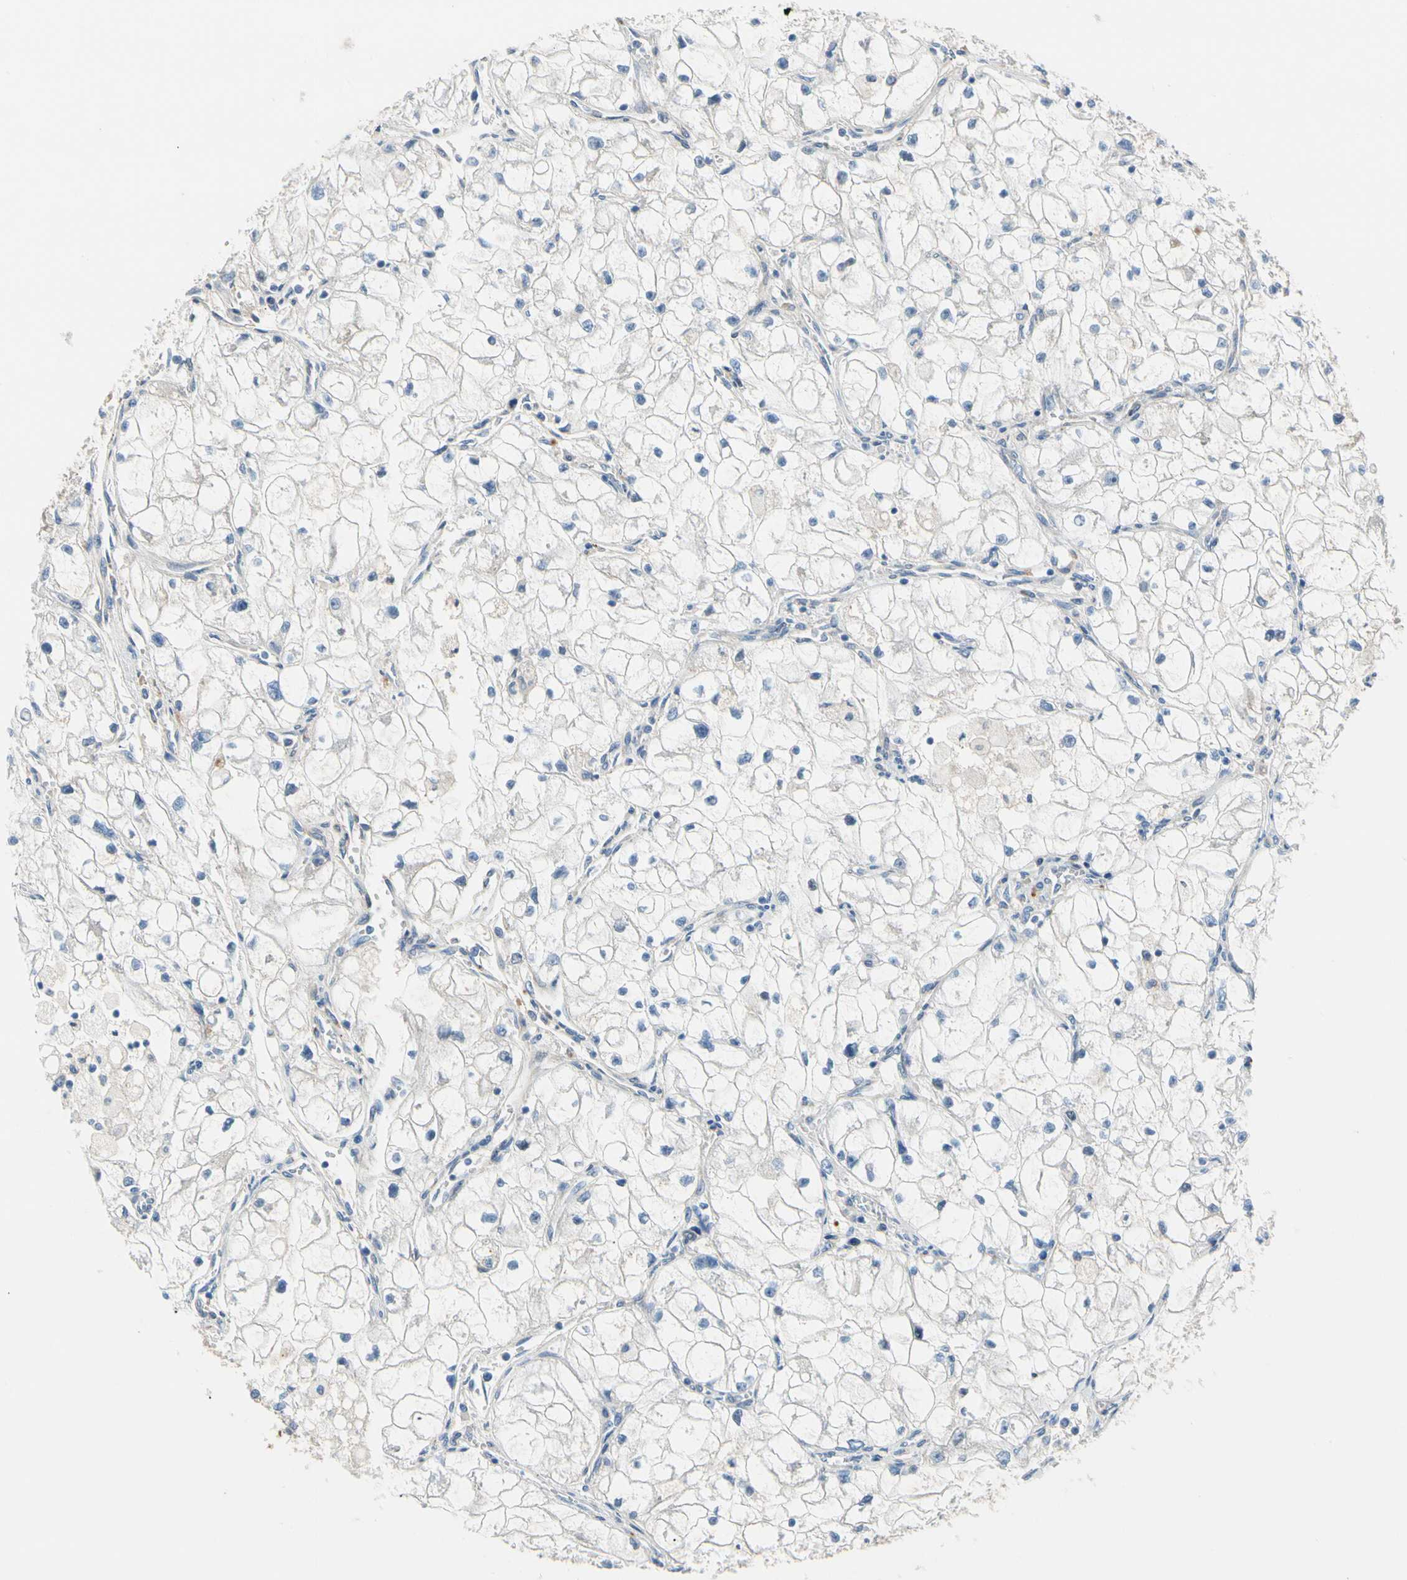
{"staining": {"intensity": "negative", "quantity": "none", "location": "none"}, "tissue": "renal cancer", "cell_type": "Tumor cells", "image_type": "cancer", "snomed": [{"axis": "morphology", "description": "Adenocarcinoma, NOS"}, {"axis": "topography", "description": "Kidney"}], "caption": "Immunohistochemistry histopathology image of human adenocarcinoma (renal) stained for a protein (brown), which shows no staining in tumor cells. The staining is performed using DAB (3,3'-diaminobenzidine) brown chromogen with nuclei counter-stained in using hematoxylin.", "gene": "ENTREP3", "patient": {"sex": "female", "age": 70}}